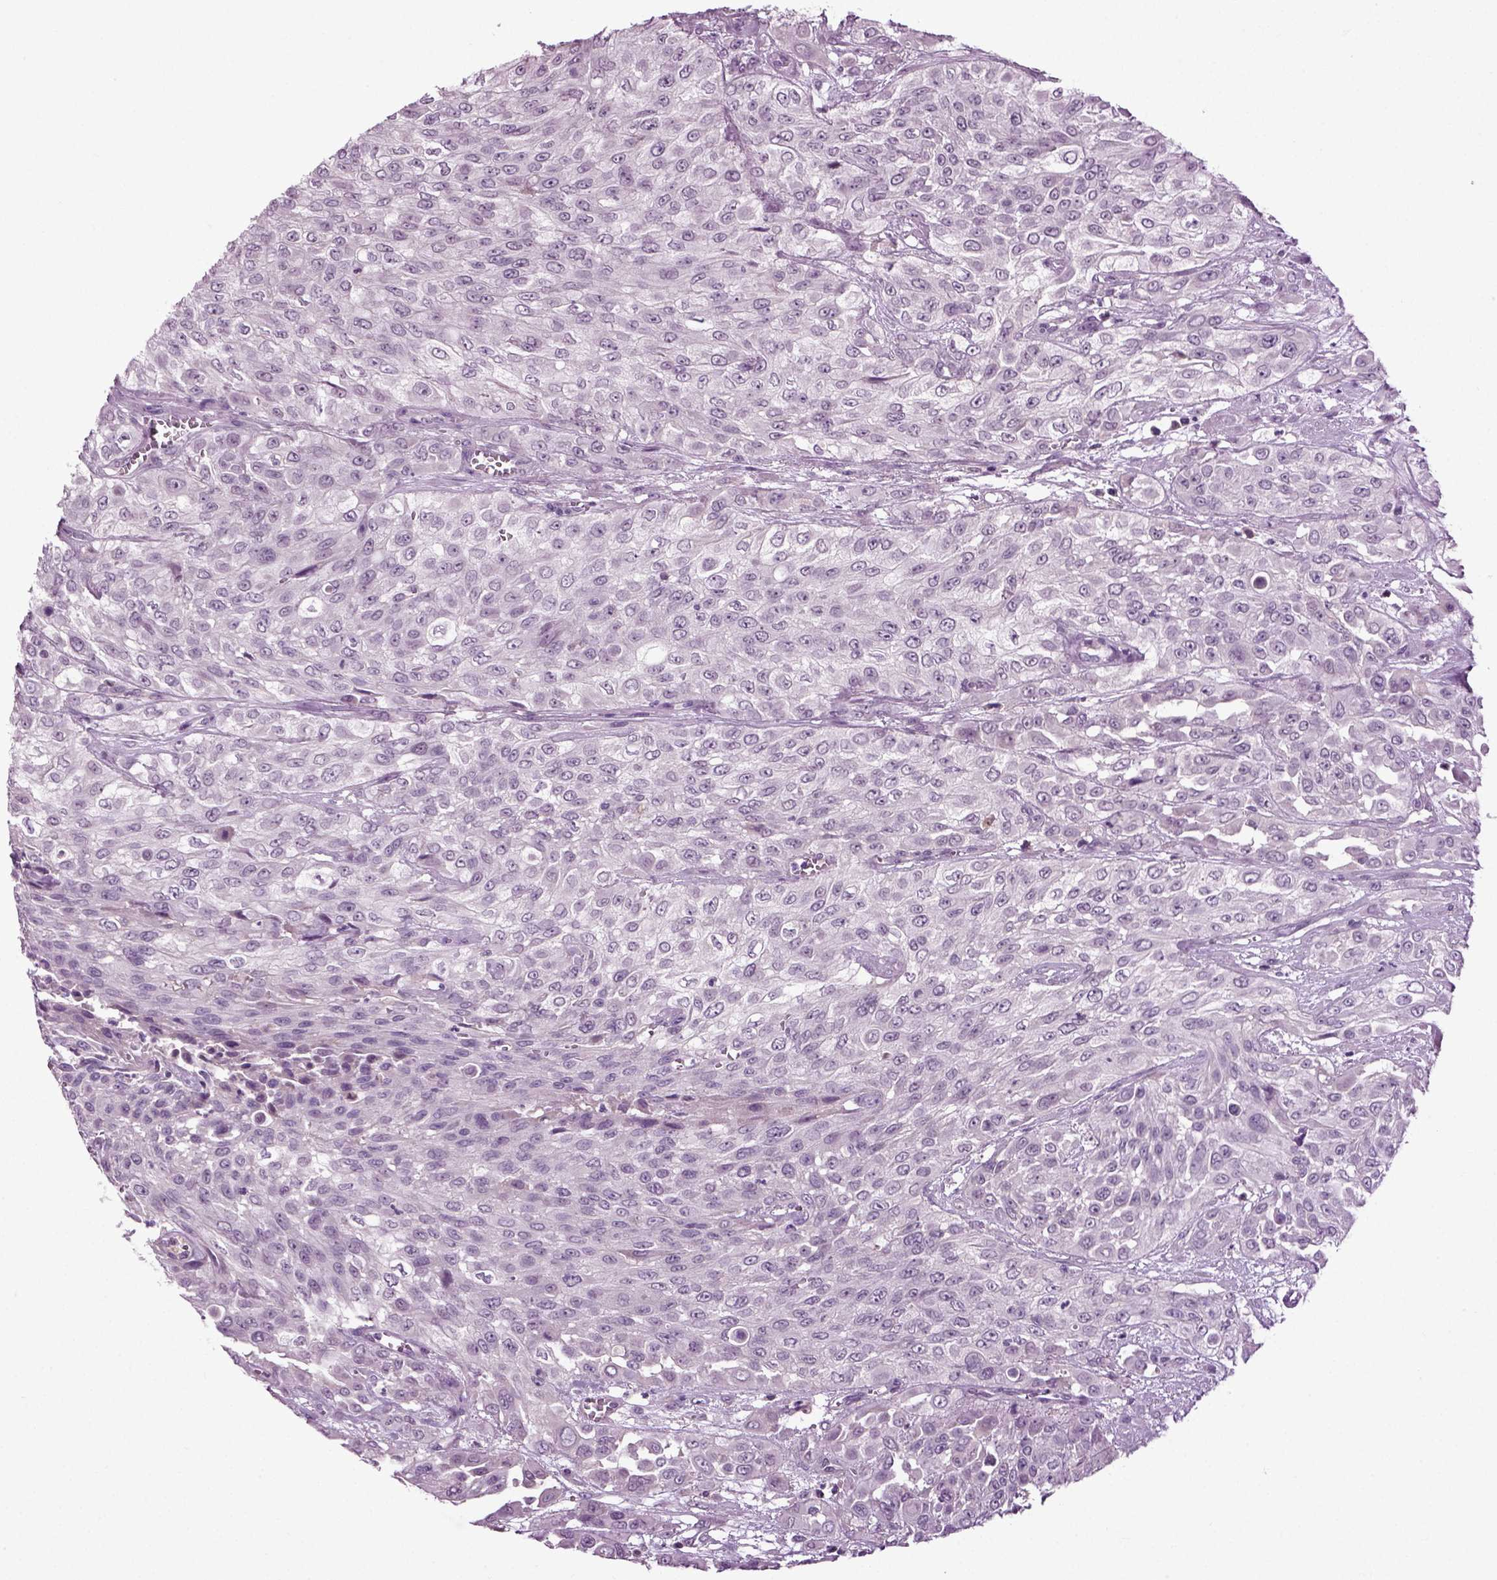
{"staining": {"intensity": "negative", "quantity": "none", "location": "none"}, "tissue": "urothelial cancer", "cell_type": "Tumor cells", "image_type": "cancer", "snomed": [{"axis": "morphology", "description": "Urothelial carcinoma, High grade"}, {"axis": "topography", "description": "Urinary bladder"}], "caption": "Urothelial carcinoma (high-grade) was stained to show a protein in brown. There is no significant positivity in tumor cells.", "gene": "SPATA17", "patient": {"sex": "male", "age": 57}}